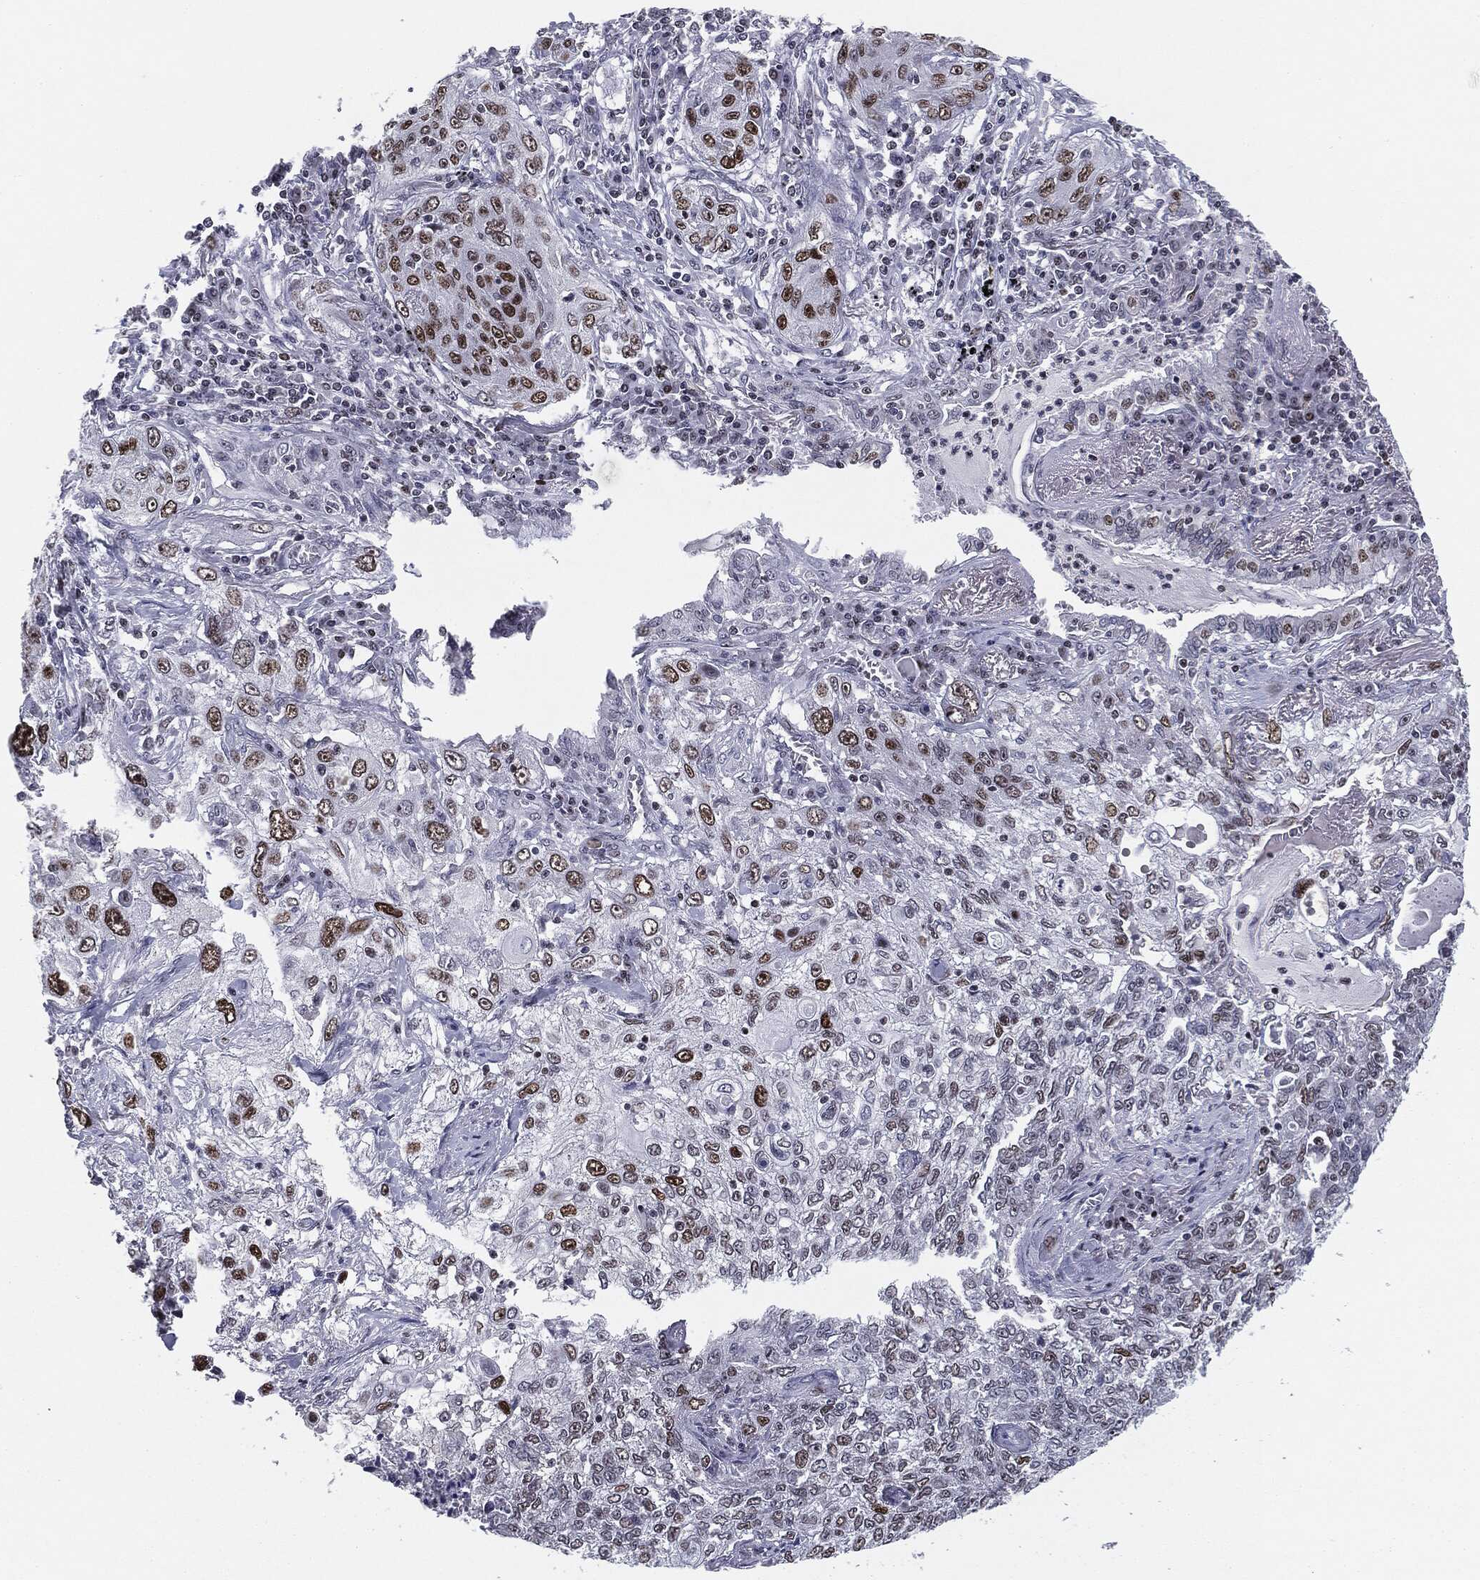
{"staining": {"intensity": "strong", "quantity": ">75%", "location": "nuclear"}, "tissue": "lung cancer", "cell_type": "Tumor cells", "image_type": "cancer", "snomed": [{"axis": "morphology", "description": "Squamous cell carcinoma, NOS"}, {"axis": "topography", "description": "Lung"}], "caption": "Immunohistochemistry (IHC) micrograph of neoplastic tissue: lung cancer (squamous cell carcinoma) stained using immunohistochemistry reveals high levels of strong protein expression localized specifically in the nuclear of tumor cells, appearing as a nuclear brown color.", "gene": "MDC1", "patient": {"sex": "female", "age": 69}}